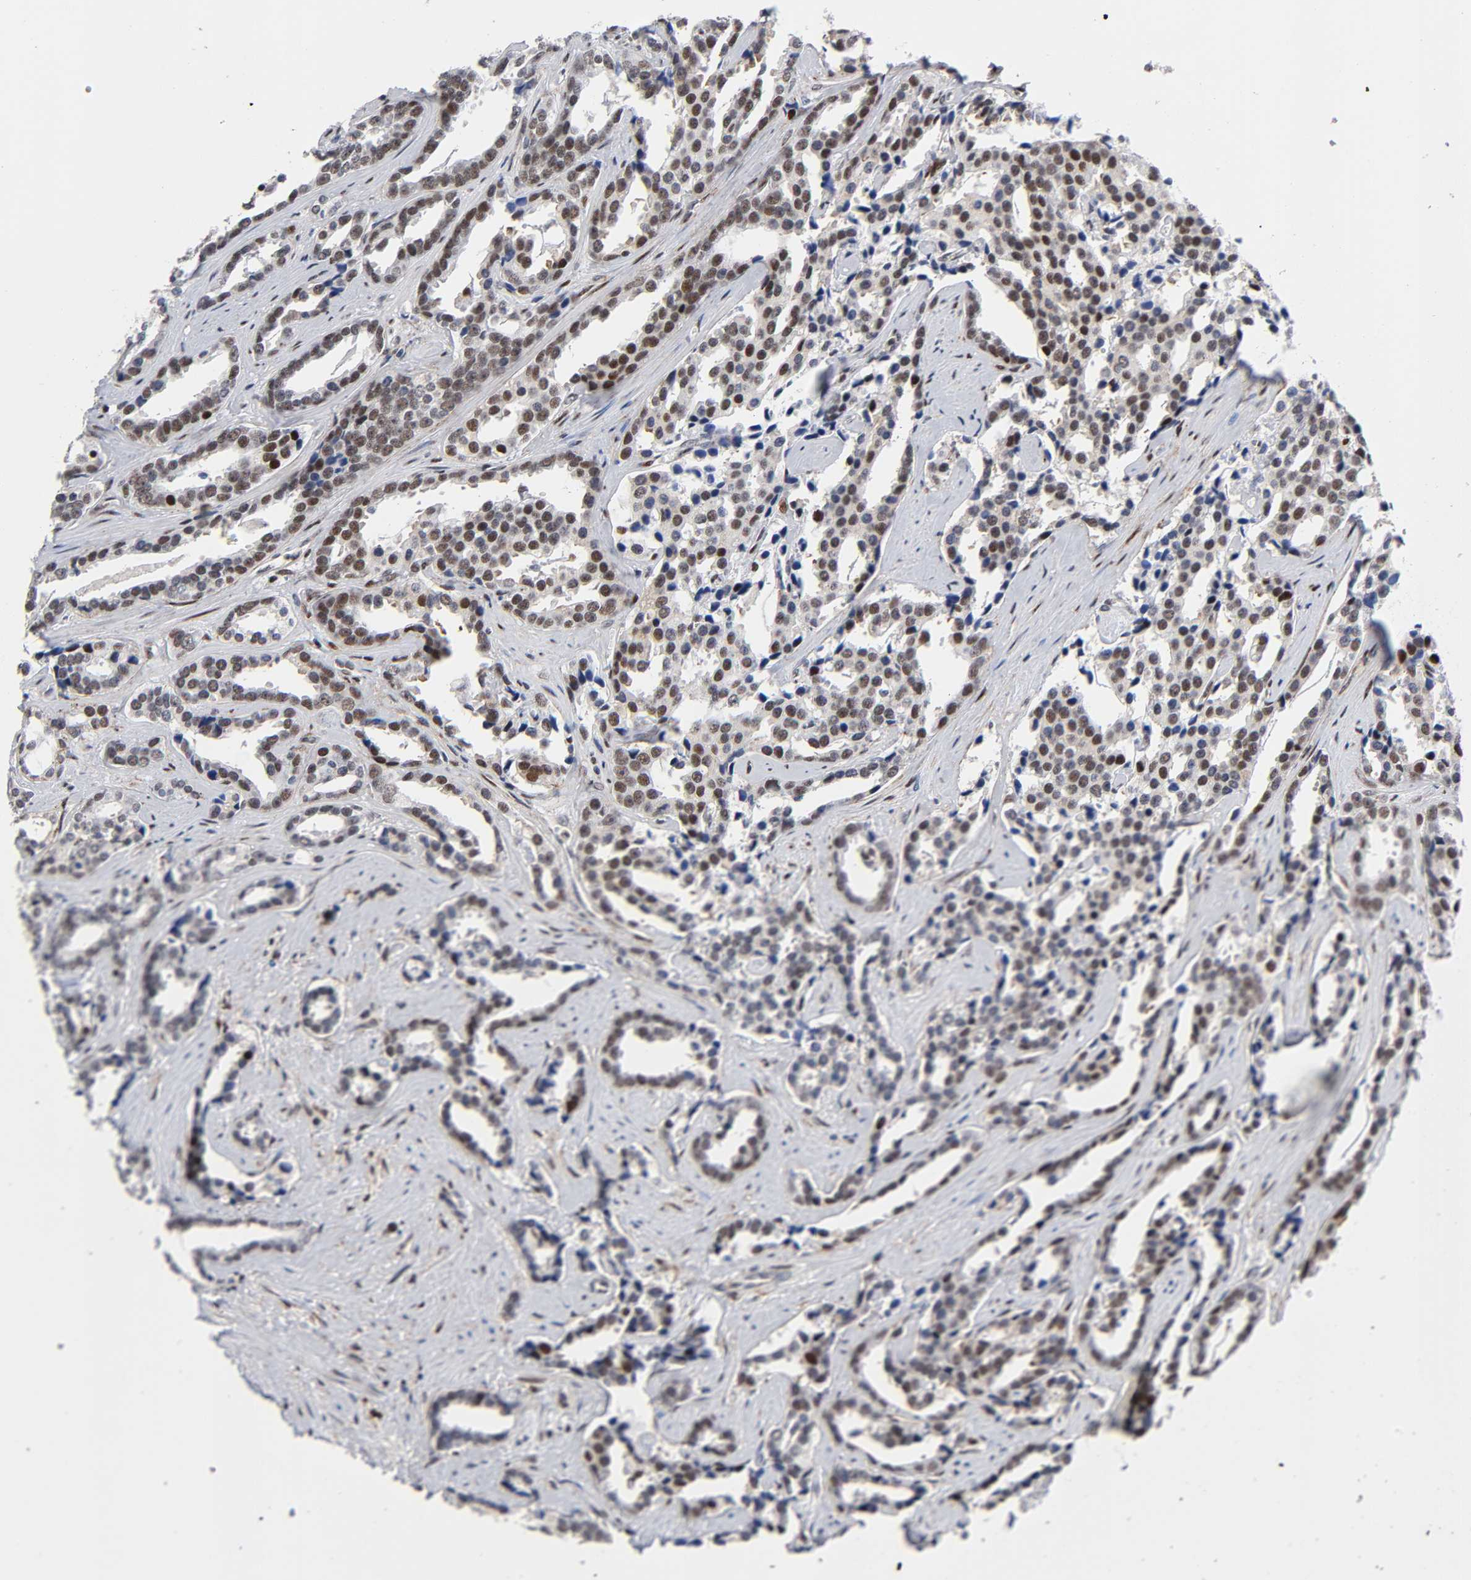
{"staining": {"intensity": "weak", "quantity": ">75%", "location": "nuclear"}, "tissue": "prostate cancer", "cell_type": "Tumor cells", "image_type": "cancer", "snomed": [{"axis": "morphology", "description": "Adenocarcinoma, High grade"}, {"axis": "topography", "description": "Prostate"}], "caption": "IHC staining of prostate cancer (adenocarcinoma (high-grade)), which demonstrates low levels of weak nuclear positivity in about >75% of tumor cells indicating weak nuclear protein positivity. The staining was performed using DAB (brown) for protein detection and nuclei were counterstained in hematoxylin (blue).", "gene": "STK38", "patient": {"sex": "male", "age": 67}}